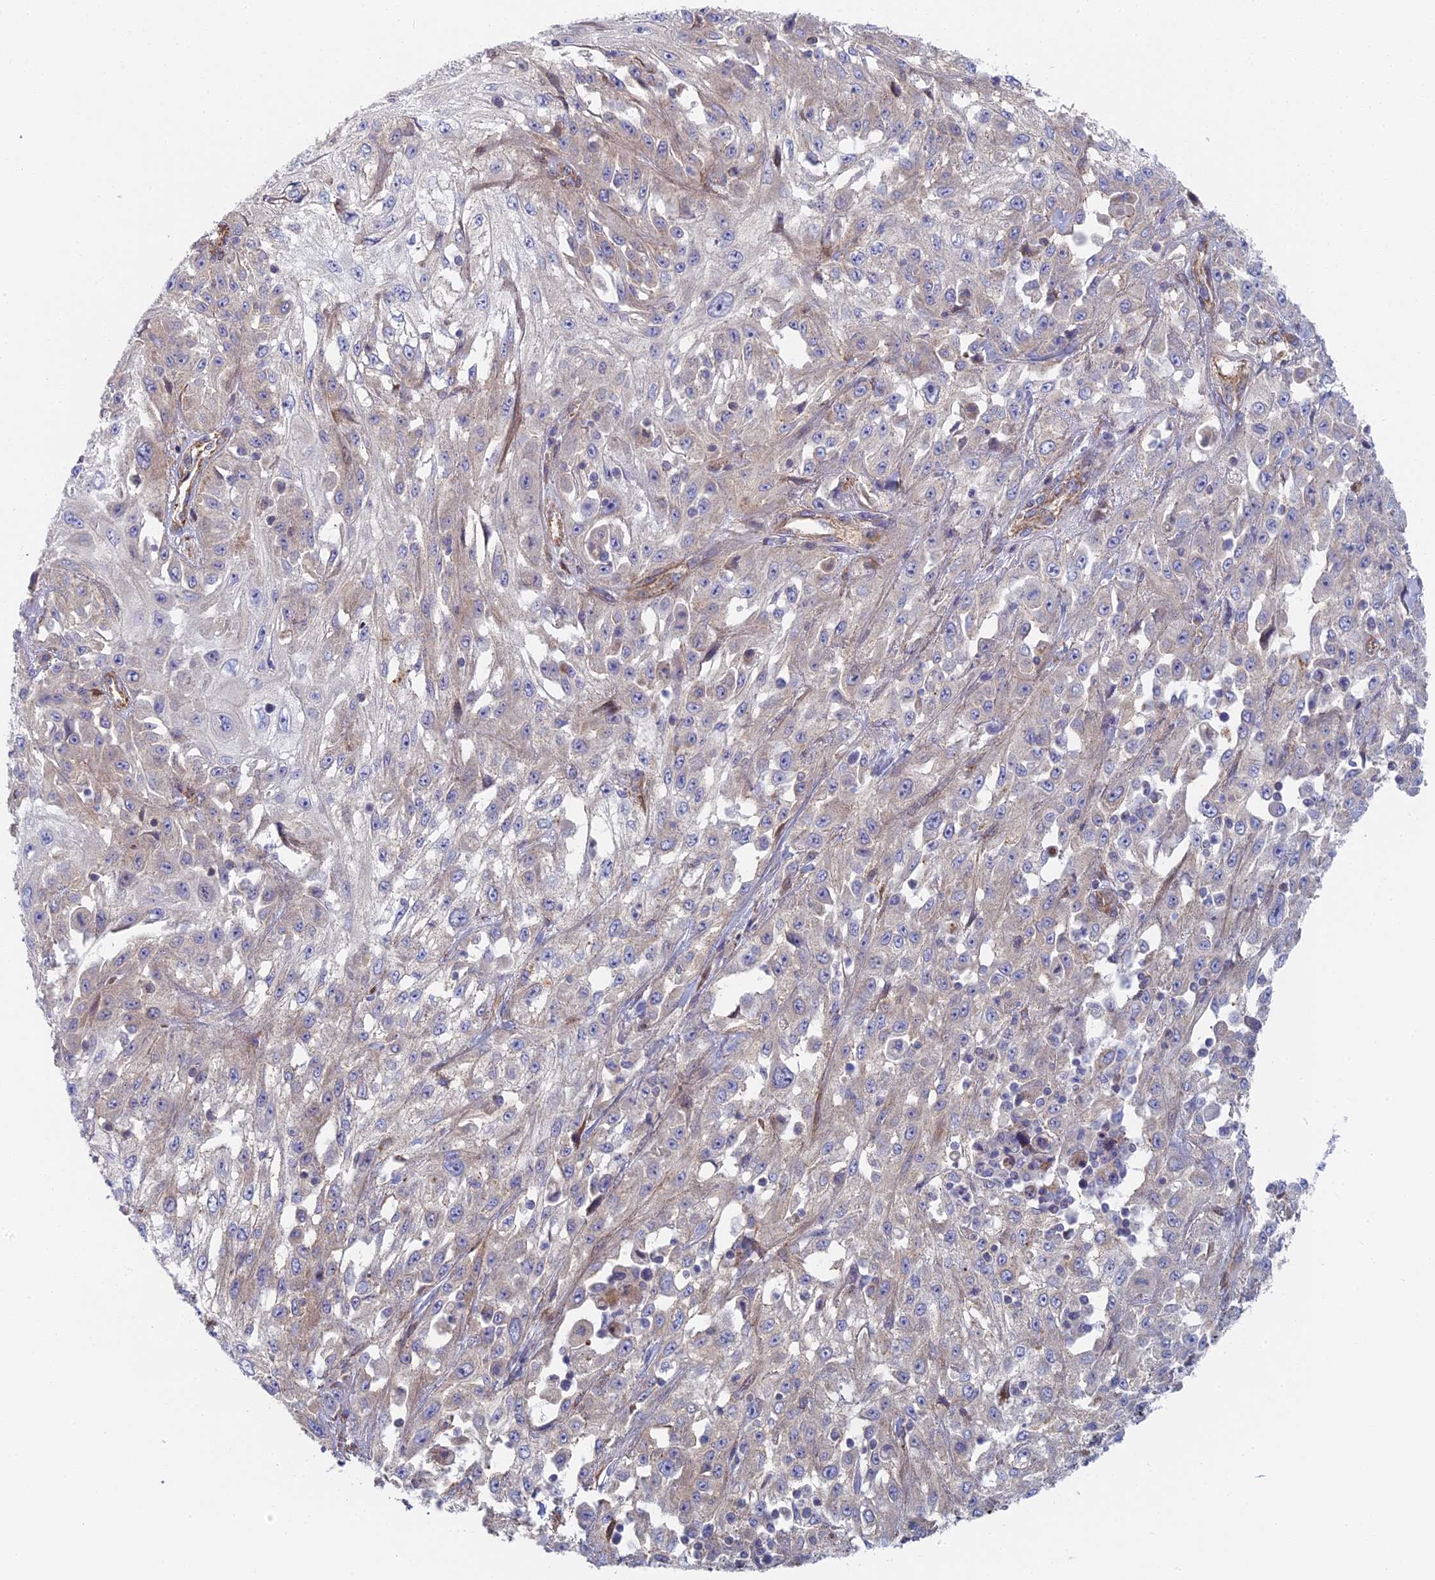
{"staining": {"intensity": "negative", "quantity": "none", "location": "none"}, "tissue": "skin cancer", "cell_type": "Tumor cells", "image_type": "cancer", "snomed": [{"axis": "morphology", "description": "Squamous cell carcinoma, NOS"}, {"axis": "morphology", "description": "Squamous cell carcinoma, metastatic, NOS"}, {"axis": "topography", "description": "Skin"}, {"axis": "topography", "description": "Lymph node"}], "caption": "A high-resolution photomicrograph shows immunohistochemistry staining of squamous cell carcinoma (skin), which reveals no significant staining in tumor cells.", "gene": "DDA1", "patient": {"sex": "male", "age": 75}}